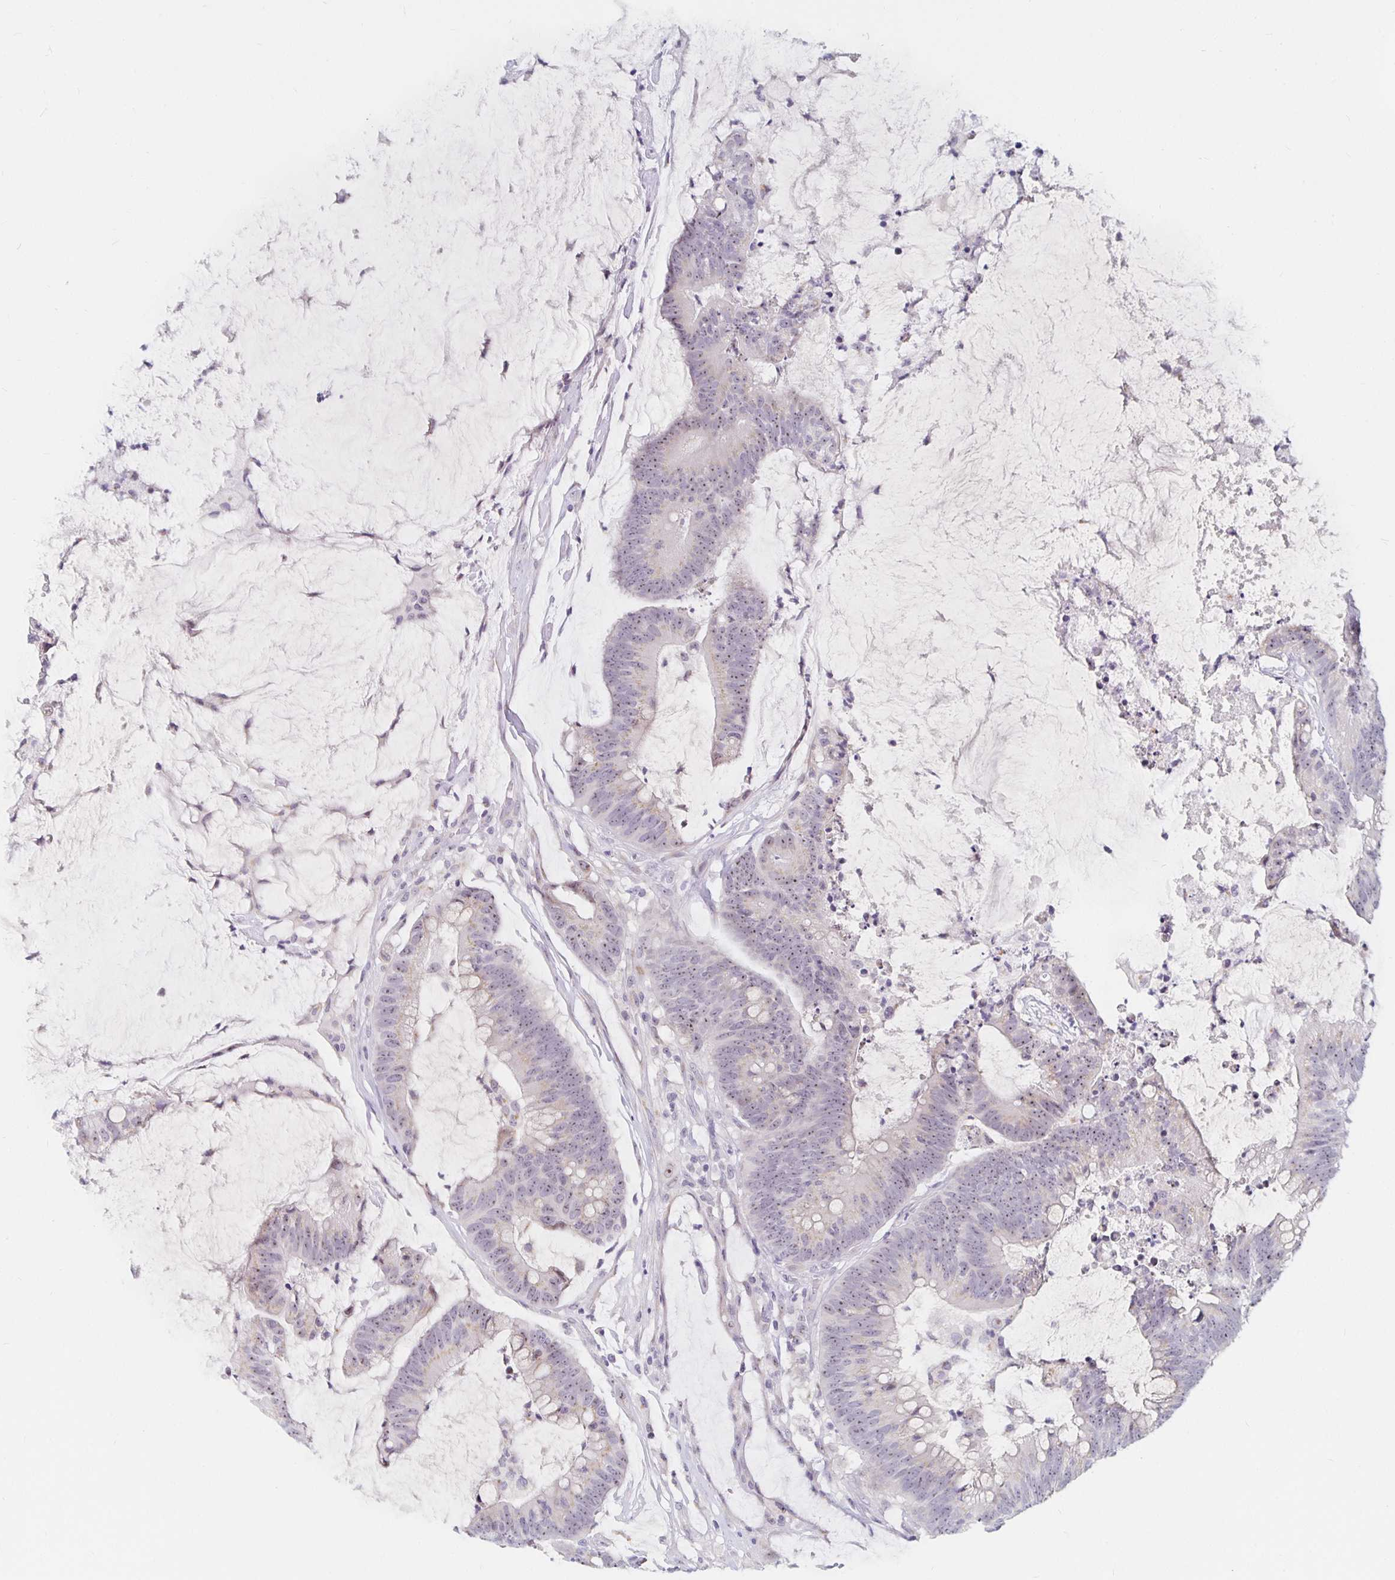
{"staining": {"intensity": "weak", "quantity": ">75%", "location": "nuclear"}, "tissue": "colorectal cancer", "cell_type": "Tumor cells", "image_type": "cancer", "snomed": [{"axis": "morphology", "description": "Adenocarcinoma, NOS"}, {"axis": "topography", "description": "Colon"}], "caption": "Brown immunohistochemical staining in adenocarcinoma (colorectal) reveals weak nuclear staining in about >75% of tumor cells. (Stains: DAB in brown, nuclei in blue, Microscopy: brightfield microscopy at high magnification).", "gene": "NUP85", "patient": {"sex": "male", "age": 62}}